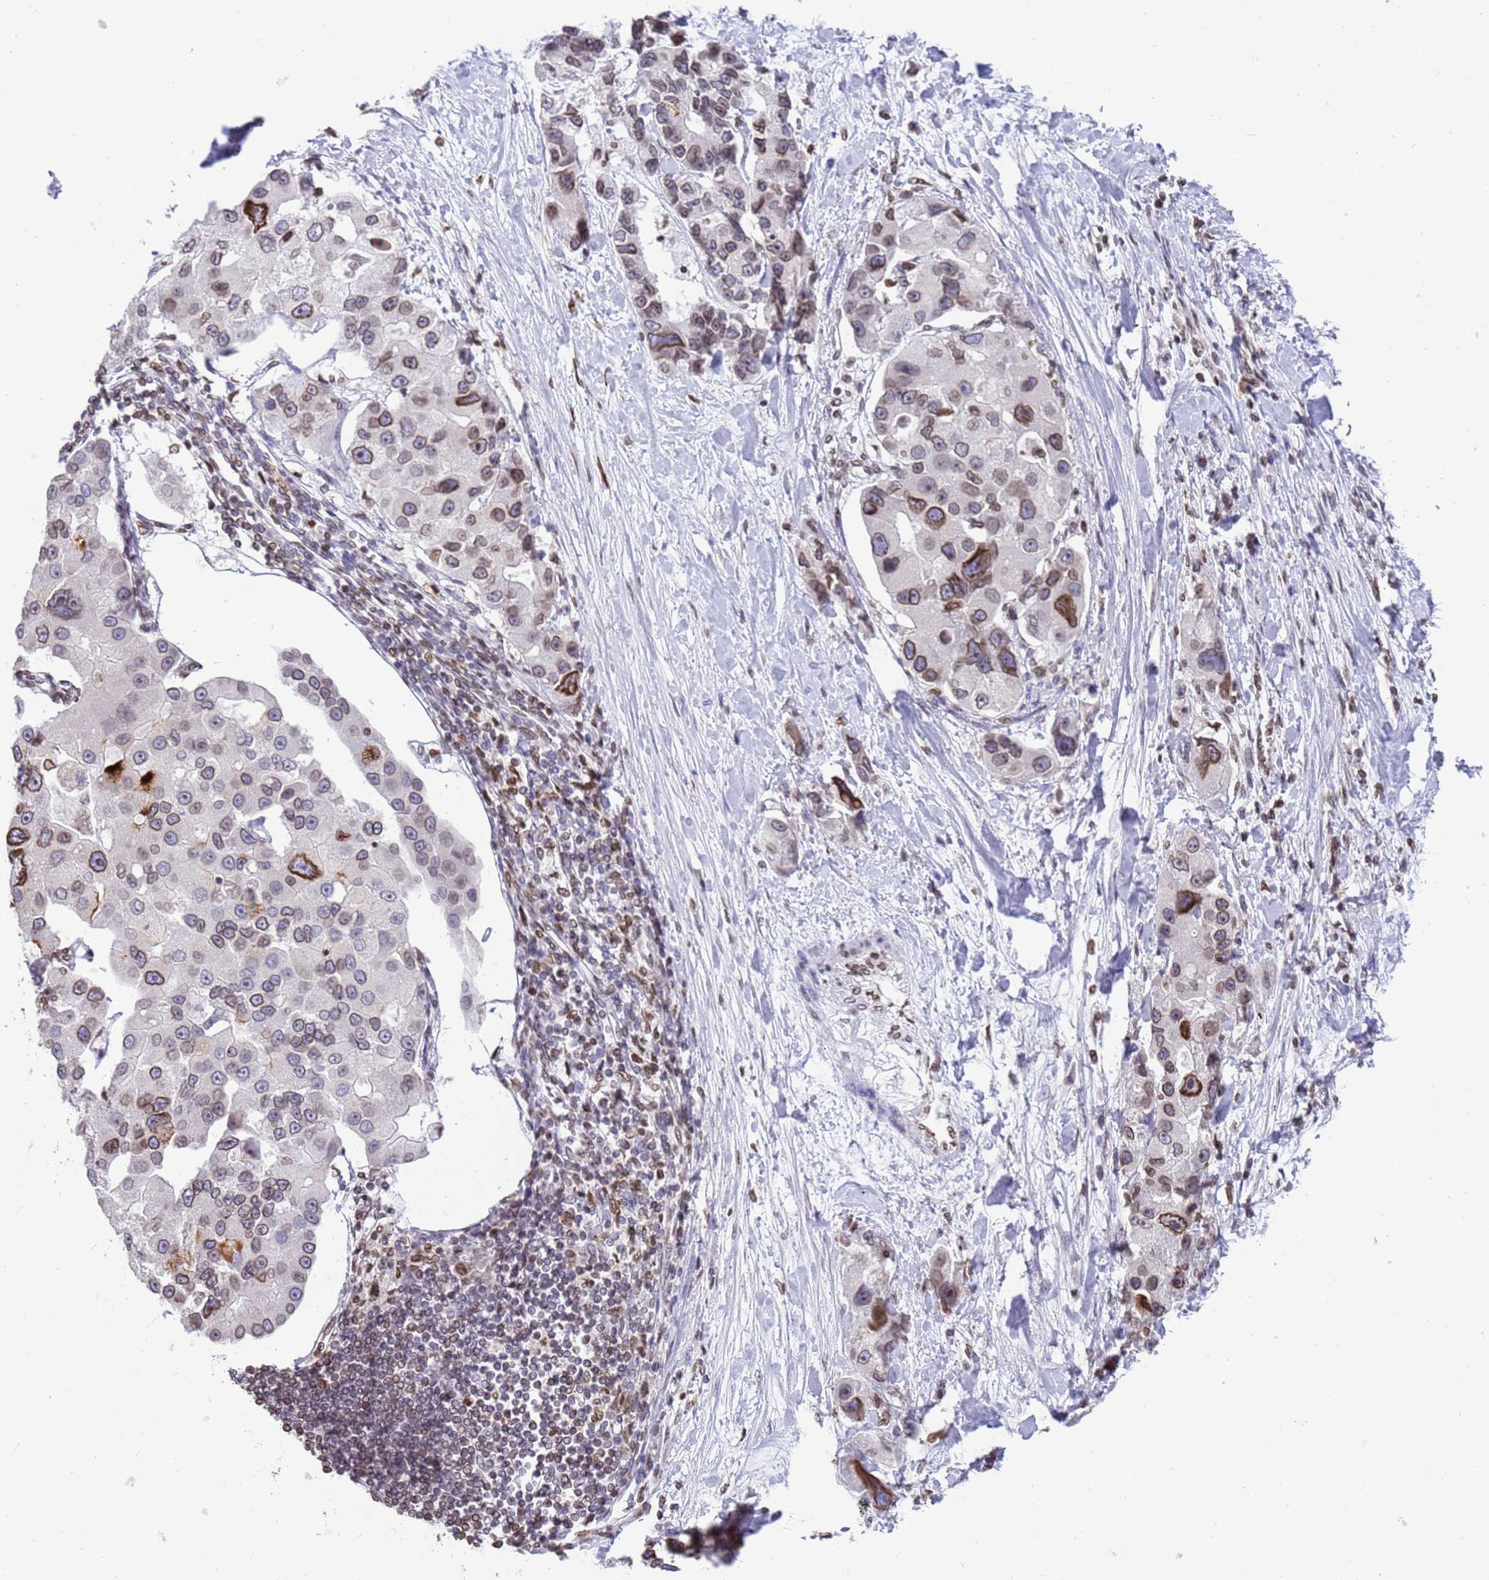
{"staining": {"intensity": "moderate", "quantity": ">75%", "location": "cytoplasmic/membranous,nuclear"}, "tissue": "lung cancer", "cell_type": "Tumor cells", "image_type": "cancer", "snomed": [{"axis": "morphology", "description": "Adenocarcinoma, NOS"}, {"axis": "topography", "description": "Lung"}], "caption": "Human lung adenocarcinoma stained for a protein (brown) demonstrates moderate cytoplasmic/membranous and nuclear positive staining in approximately >75% of tumor cells.", "gene": "DHX37", "patient": {"sex": "female", "age": 54}}